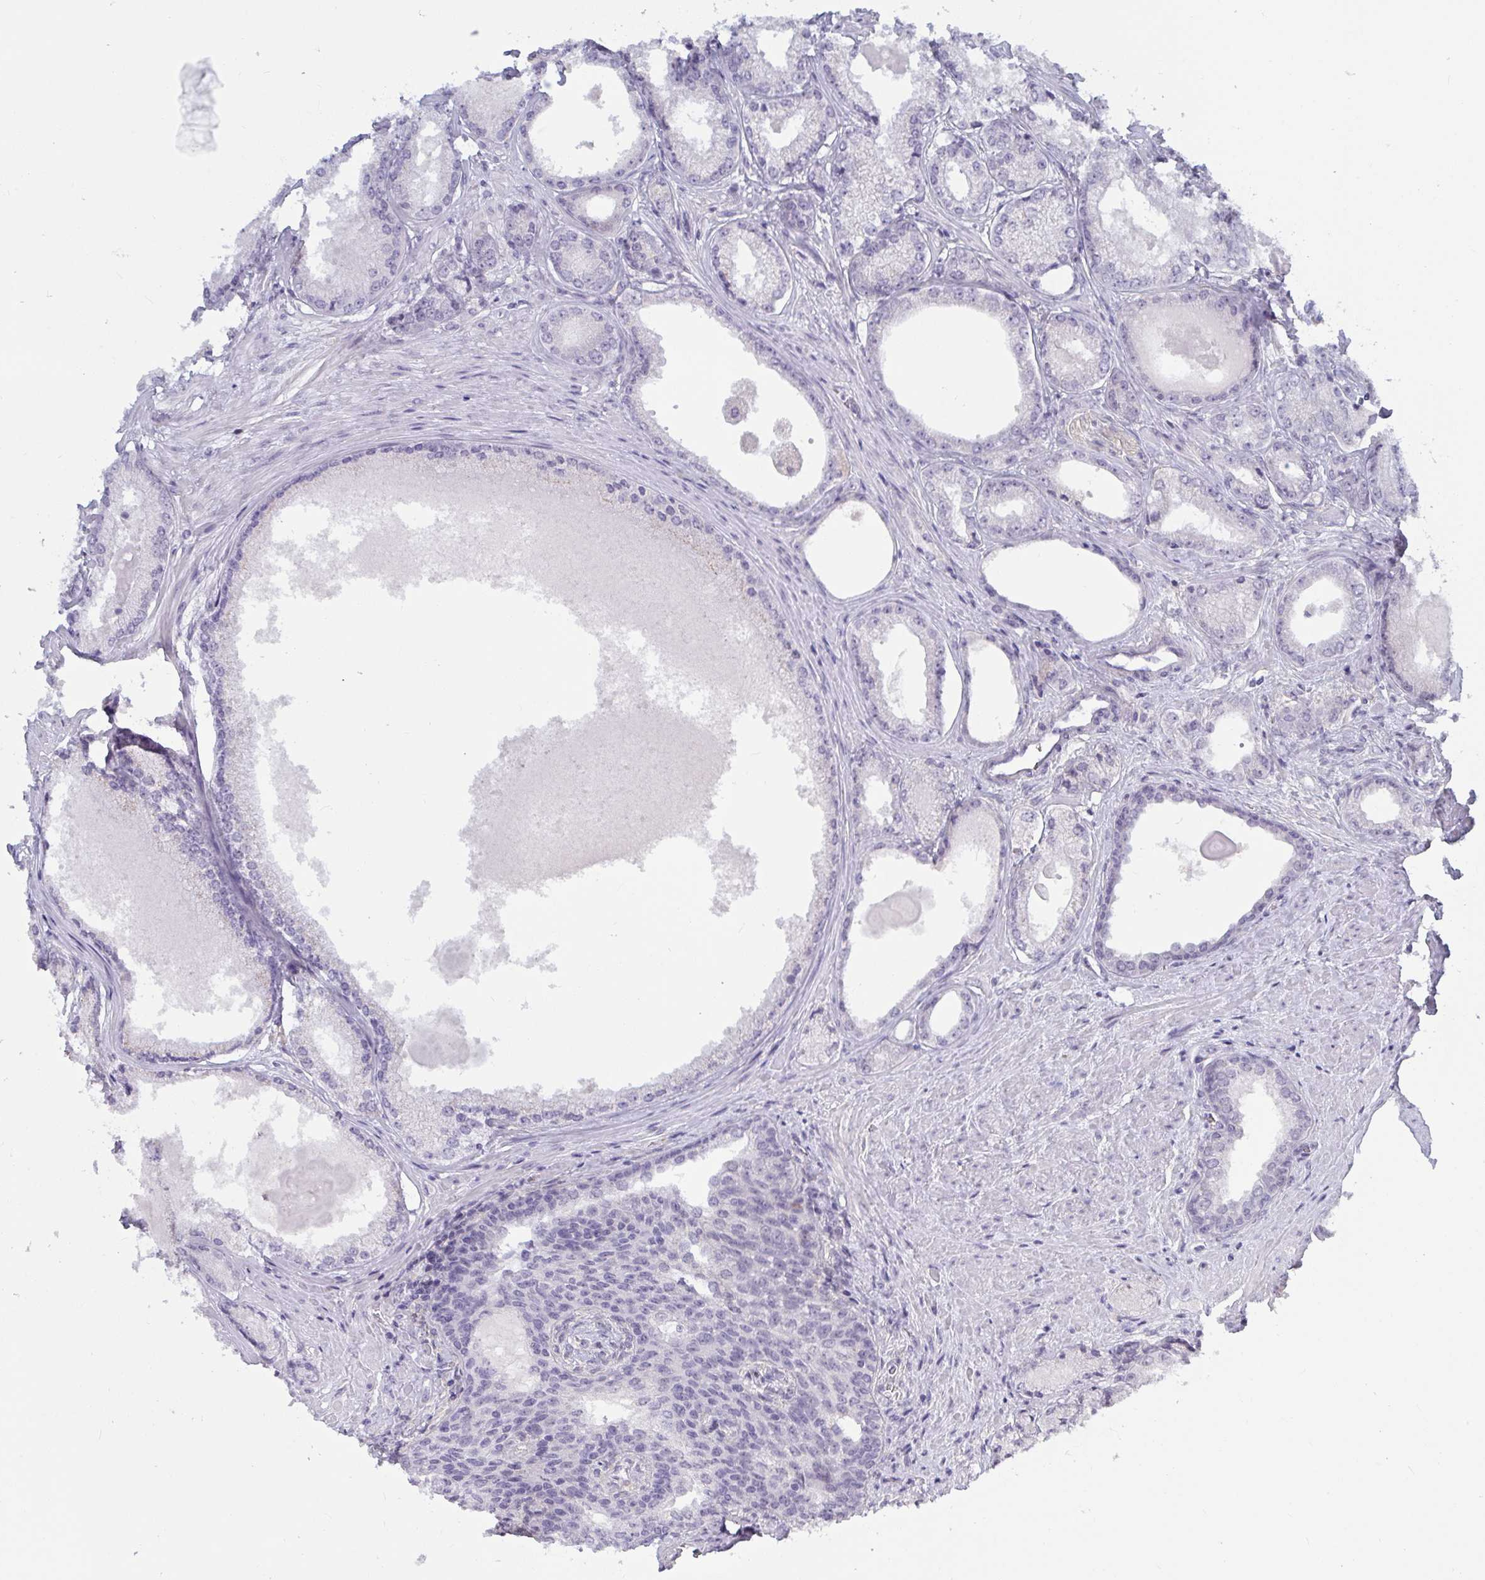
{"staining": {"intensity": "negative", "quantity": "none", "location": "none"}, "tissue": "prostate cancer", "cell_type": "Tumor cells", "image_type": "cancer", "snomed": [{"axis": "morphology", "description": "Adenocarcinoma, NOS"}, {"axis": "morphology", "description": "Adenocarcinoma, Low grade"}, {"axis": "topography", "description": "Prostate"}], "caption": "There is no significant expression in tumor cells of prostate cancer (adenocarcinoma). (DAB (3,3'-diaminobenzidine) IHC, high magnification).", "gene": "TCEAL8", "patient": {"sex": "male", "age": 68}}